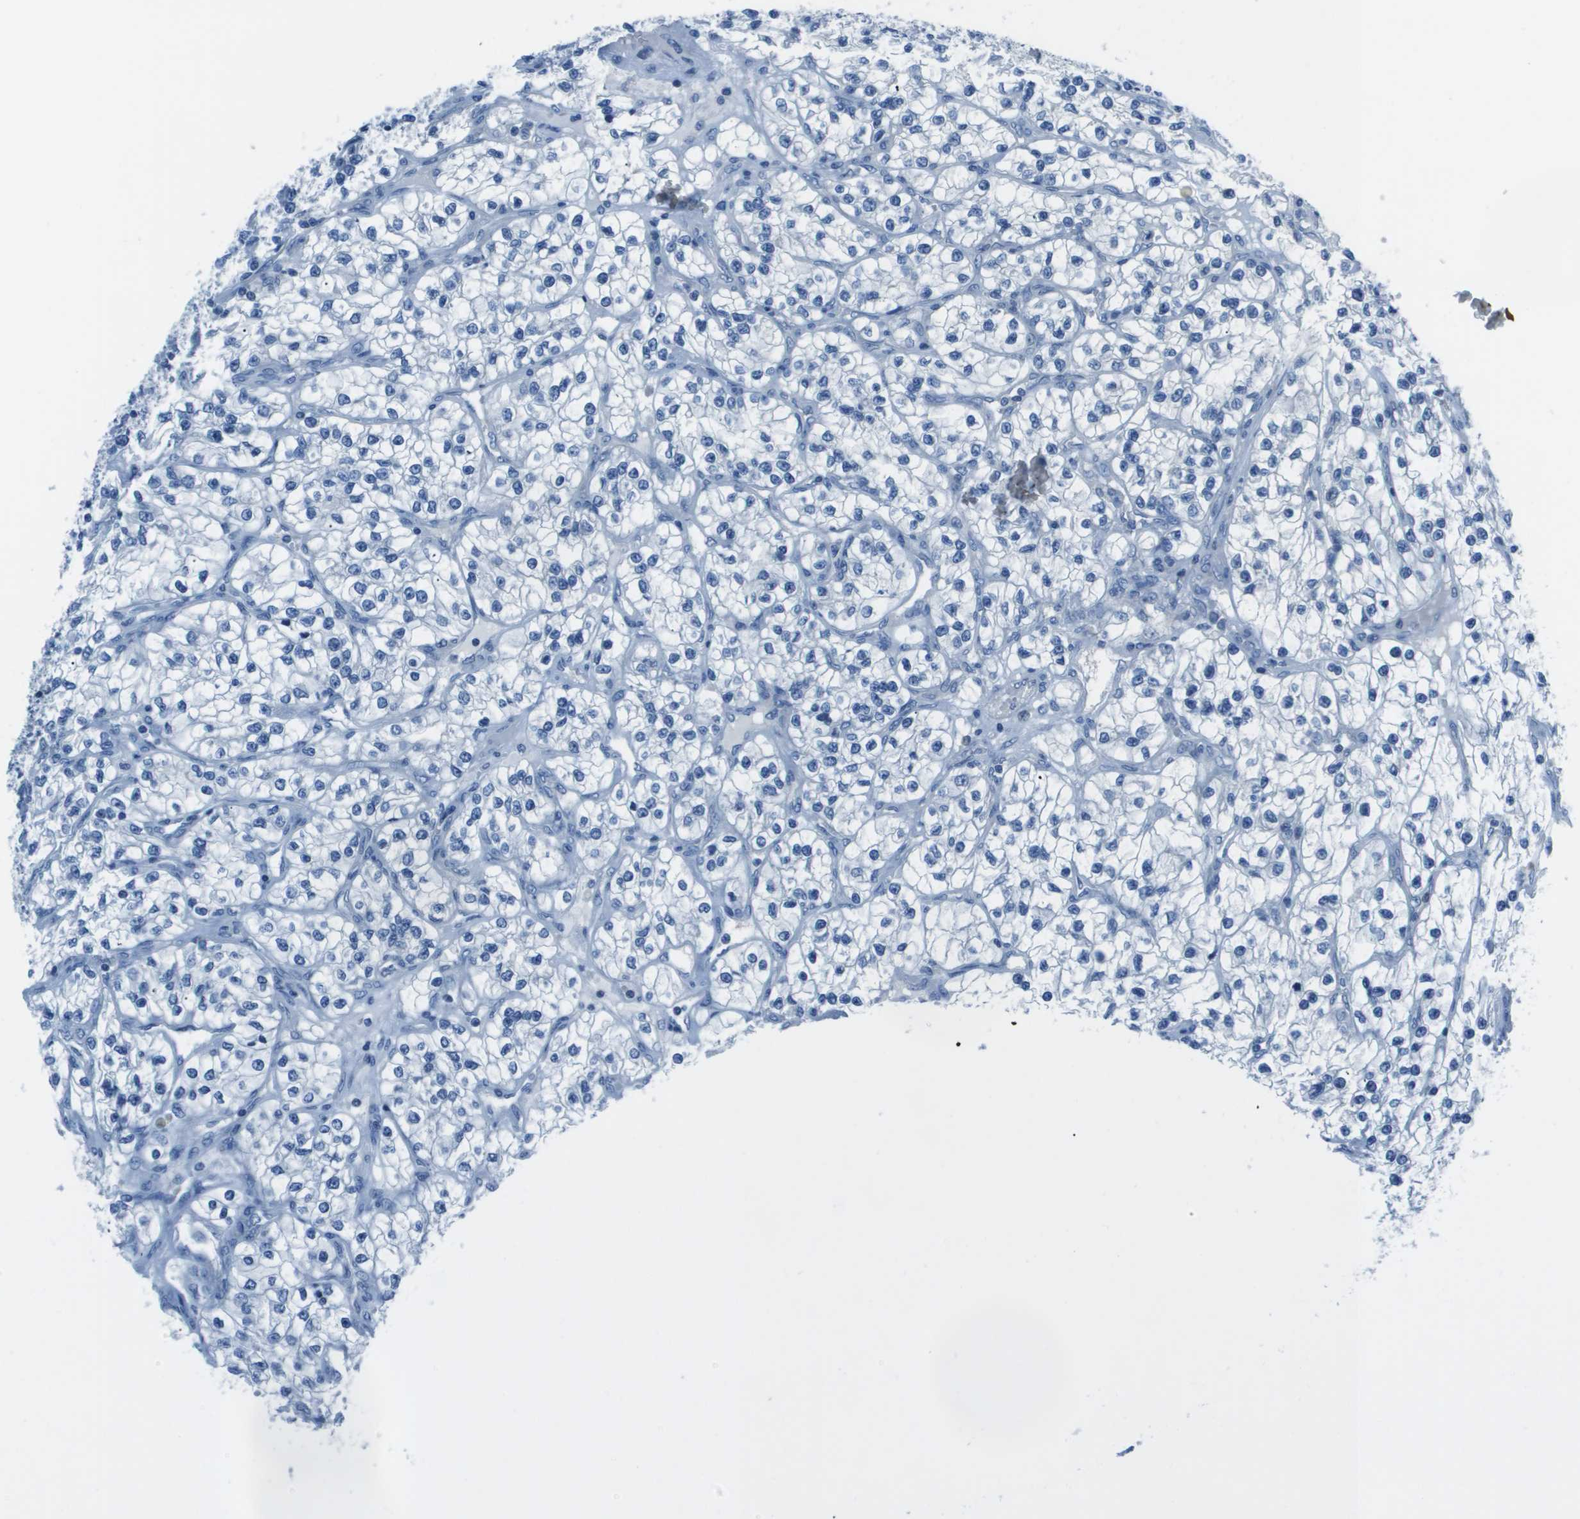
{"staining": {"intensity": "negative", "quantity": "none", "location": "none"}, "tissue": "renal cancer", "cell_type": "Tumor cells", "image_type": "cancer", "snomed": [{"axis": "morphology", "description": "Adenocarcinoma, NOS"}, {"axis": "topography", "description": "Kidney"}], "caption": "DAB (3,3'-diaminobenzidine) immunohistochemical staining of human renal cancer (adenocarcinoma) demonstrates no significant positivity in tumor cells.", "gene": "STIP1", "patient": {"sex": "female", "age": 57}}